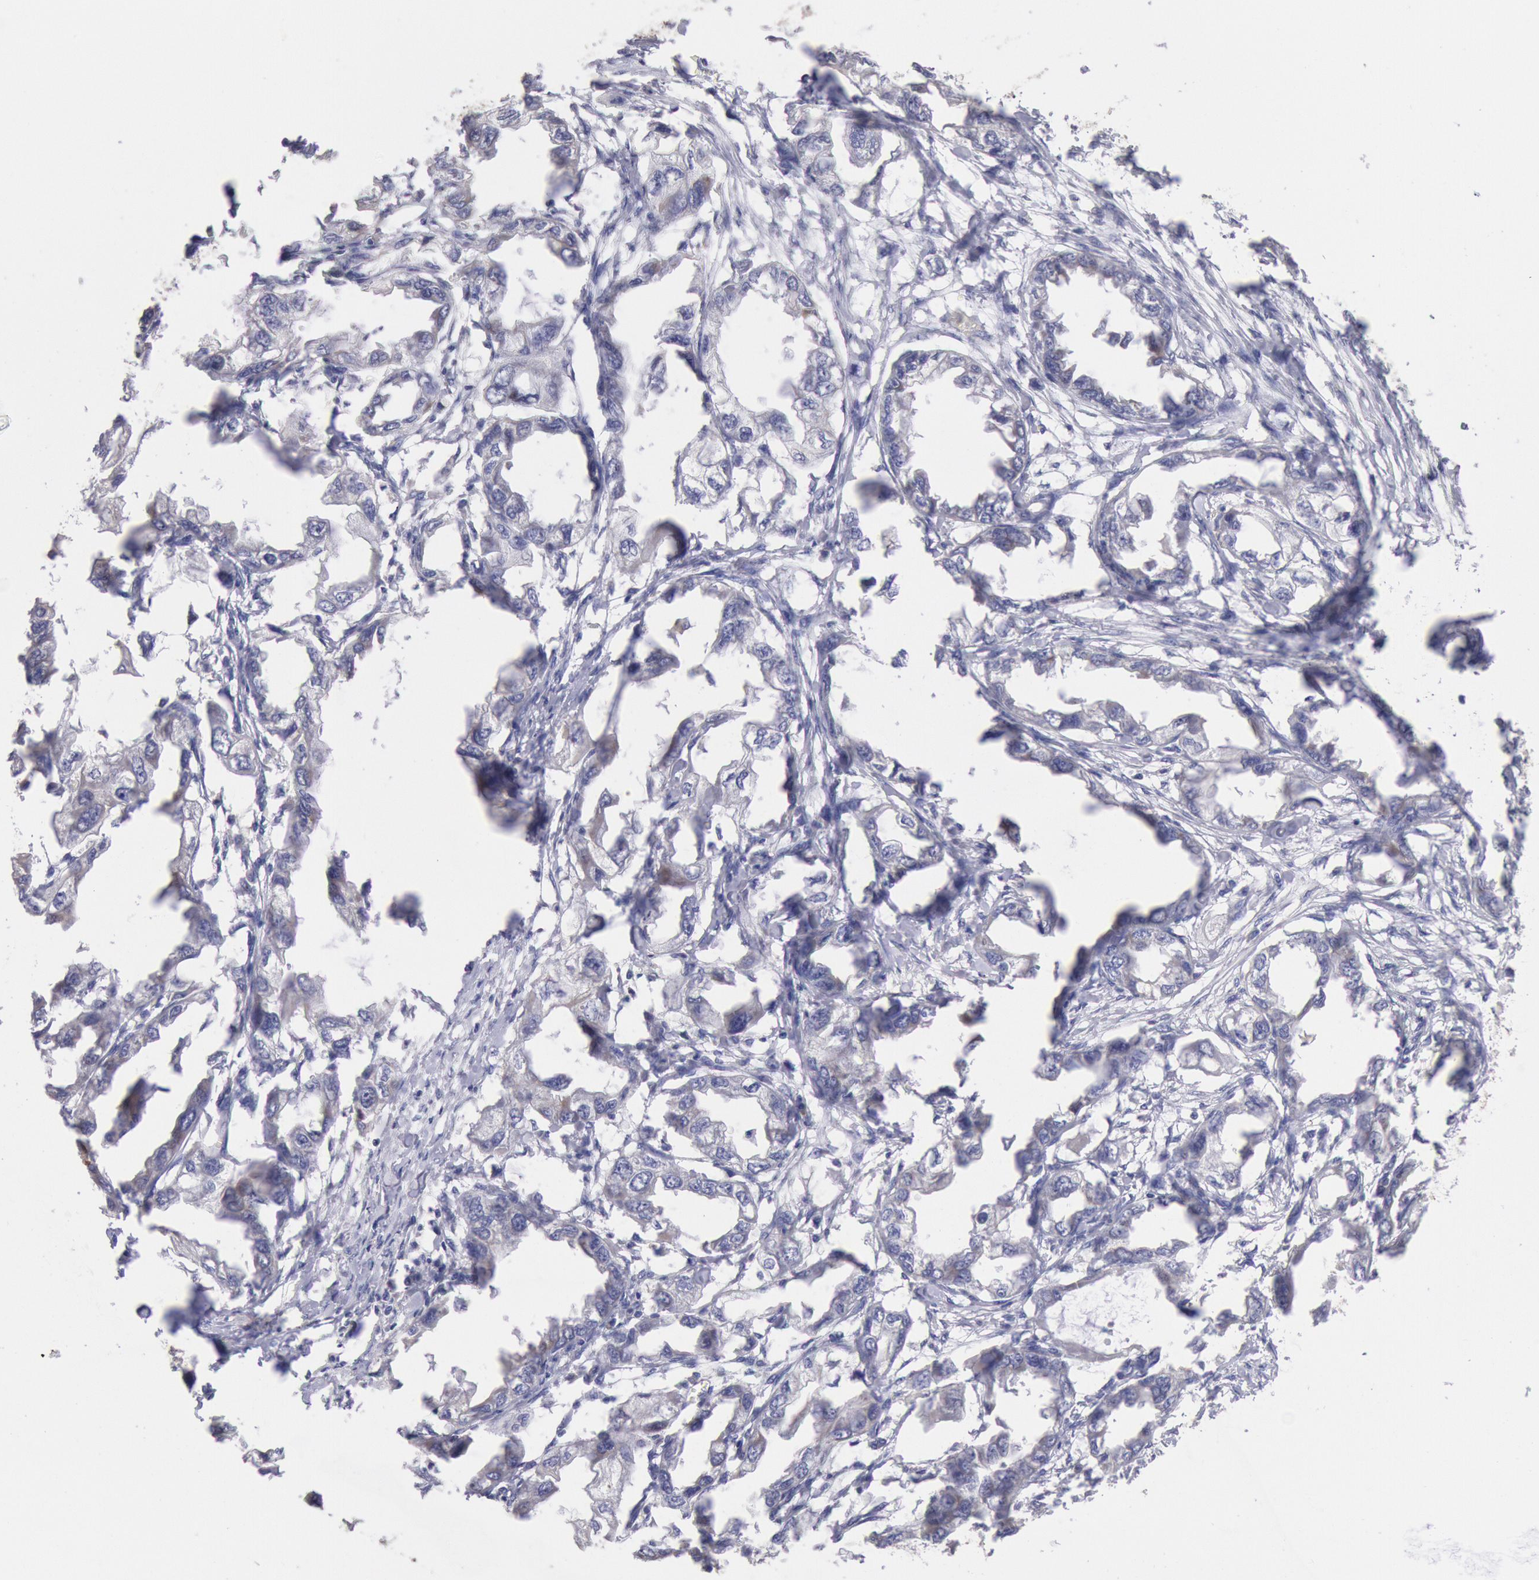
{"staining": {"intensity": "weak", "quantity": "<25%", "location": "cytoplasmic/membranous"}, "tissue": "endometrial cancer", "cell_type": "Tumor cells", "image_type": "cancer", "snomed": [{"axis": "morphology", "description": "Adenocarcinoma, NOS"}, {"axis": "topography", "description": "Endometrium"}], "caption": "Adenocarcinoma (endometrial) stained for a protein using immunohistochemistry exhibits no expression tumor cells.", "gene": "GAL3ST1", "patient": {"sex": "female", "age": 67}}